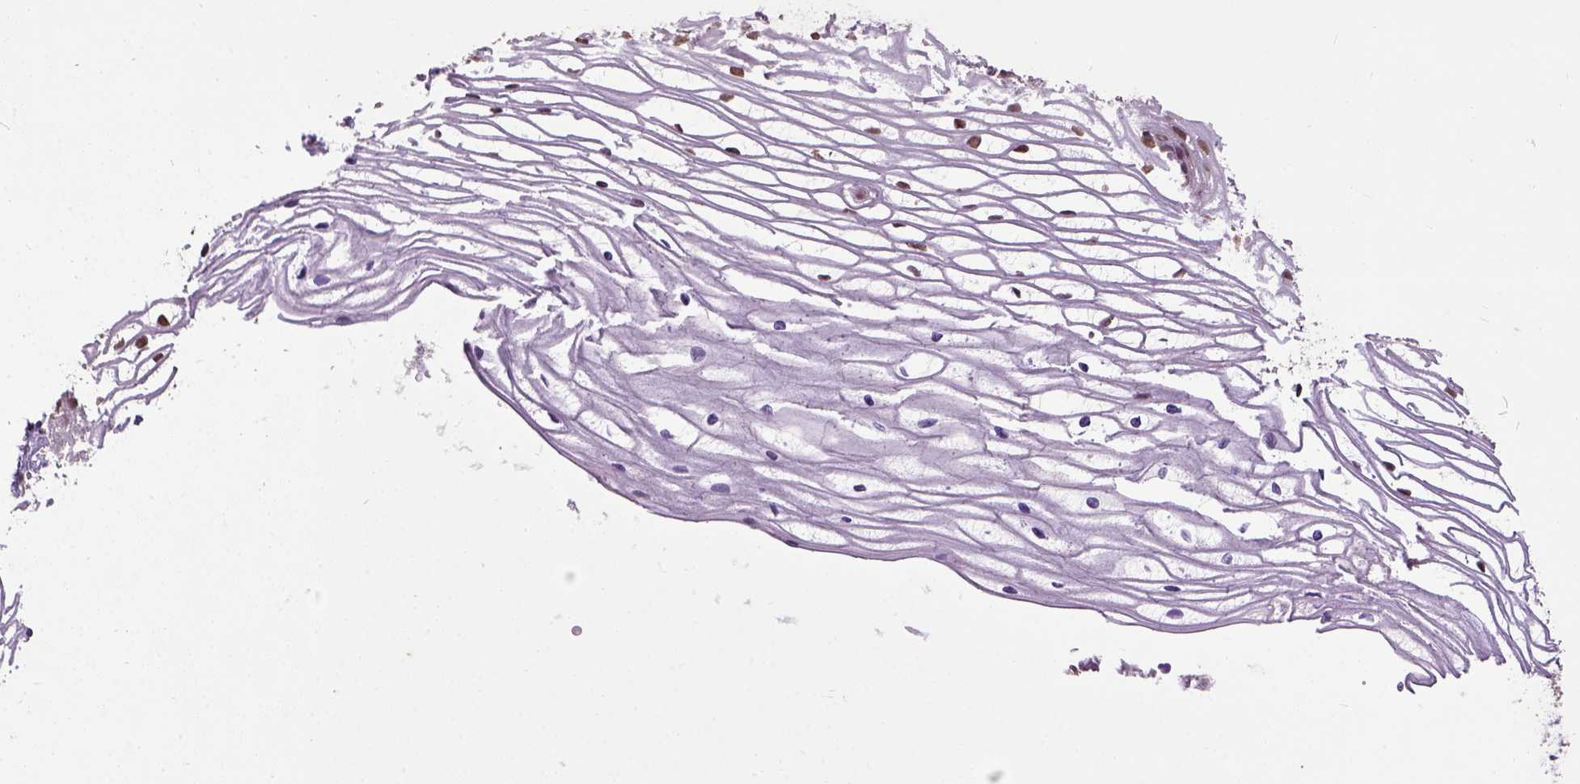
{"staining": {"intensity": "moderate", "quantity": ">75%", "location": "cytoplasmic/membranous"}, "tissue": "cervix", "cell_type": "Glandular cells", "image_type": "normal", "snomed": [{"axis": "morphology", "description": "Normal tissue, NOS"}, {"axis": "topography", "description": "Cervix"}], "caption": "High-power microscopy captured an immunohistochemistry (IHC) image of unremarkable cervix, revealing moderate cytoplasmic/membranous expression in approximately >75% of glandular cells. The staining was performed using DAB to visualize the protein expression in brown, while the nuclei were stained in blue with hematoxylin (Magnification: 20x).", "gene": "UBA3", "patient": {"sex": "female", "age": 40}}